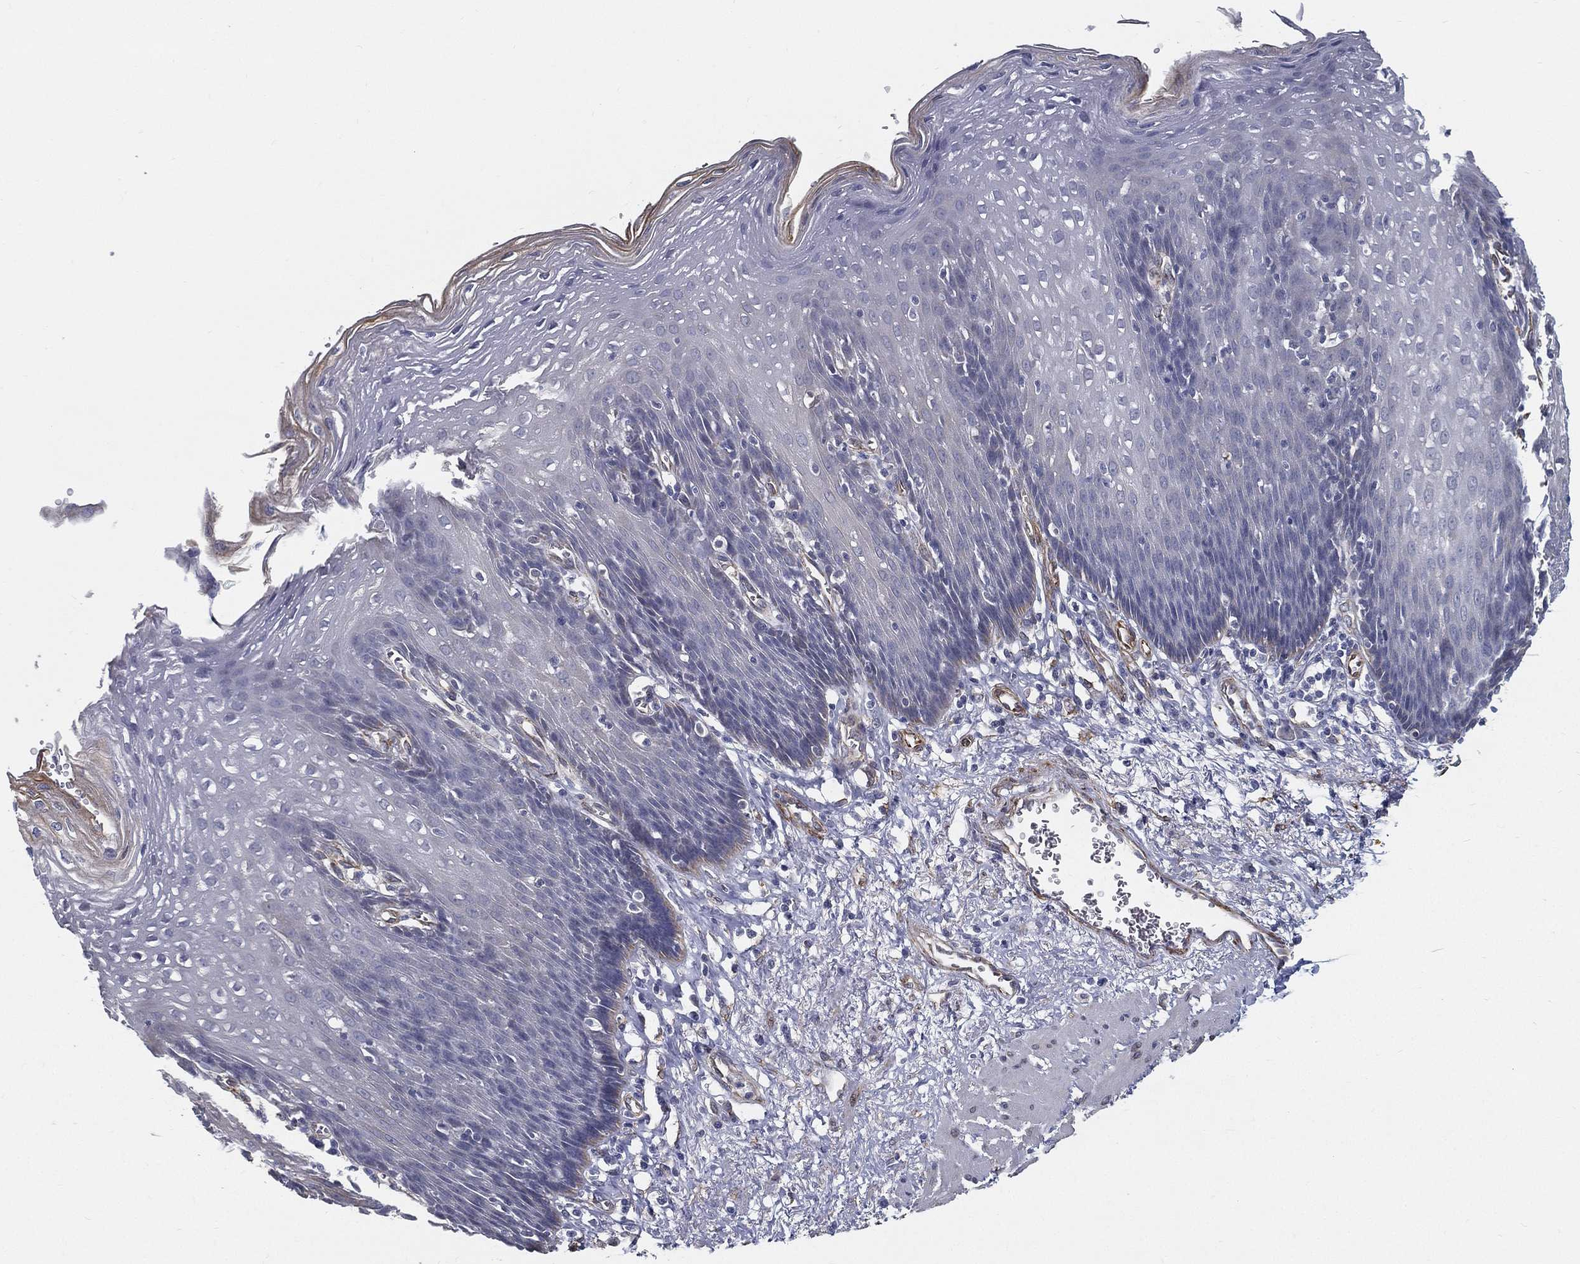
{"staining": {"intensity": "negative", "quantity": "none", "location": "none"}, "tissue": "esophagus", "cell_type": "Squamous epithelial cells", "image_type": "normal", "snomed": [{"axis": "morphology", "description": "Normal tissue, NOS"}, {"axis": "topography", "description": "Esophagus"}], "caption": "Esophagus was stained to show a protein in brown. There is no significant positivity in squamous epithelial cells. (DAB immunohistochemistry, high magnification).", "gene": "LRRC56", "patient": {"sex": "male", "age": 57}}